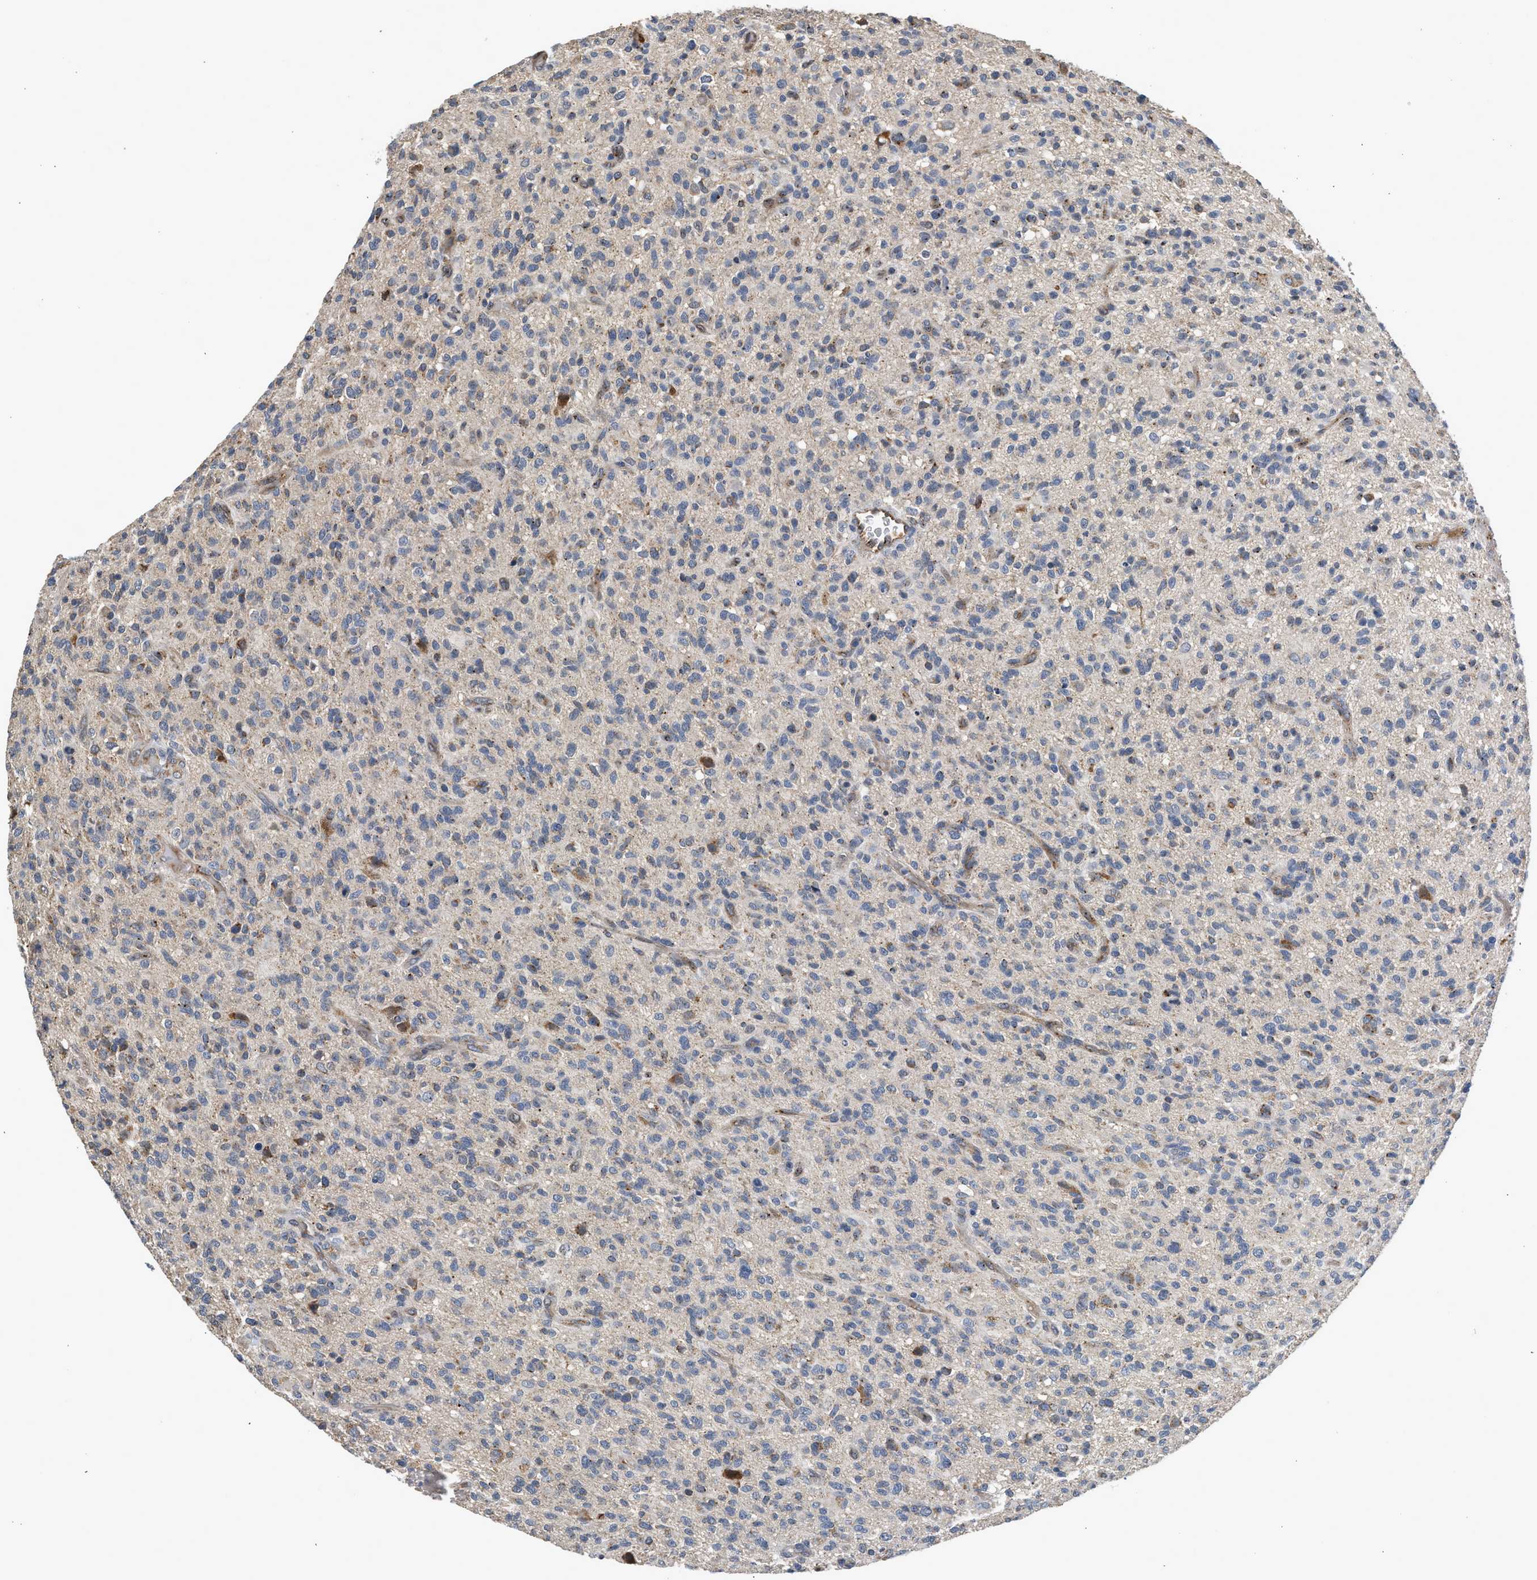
{"staining": {"intensity": "negative", "quantity": "none", "location": "none"}, "tissue": "glioma", "cell_type": "Tumor cells", "image_type": "cancer", "snomed": [{"axis": "morphology", "description": "Glioma, malignant, High grade"}, {"axis": "topography", "description": "Brain"}], "caption": "Tumor cells show no significant staining in glioma. (DAB (3,3'-diaminobenzidine) IHC, high magnification).", "gene": "PIM1", "patient": {"sex": "male", "age": 71}}